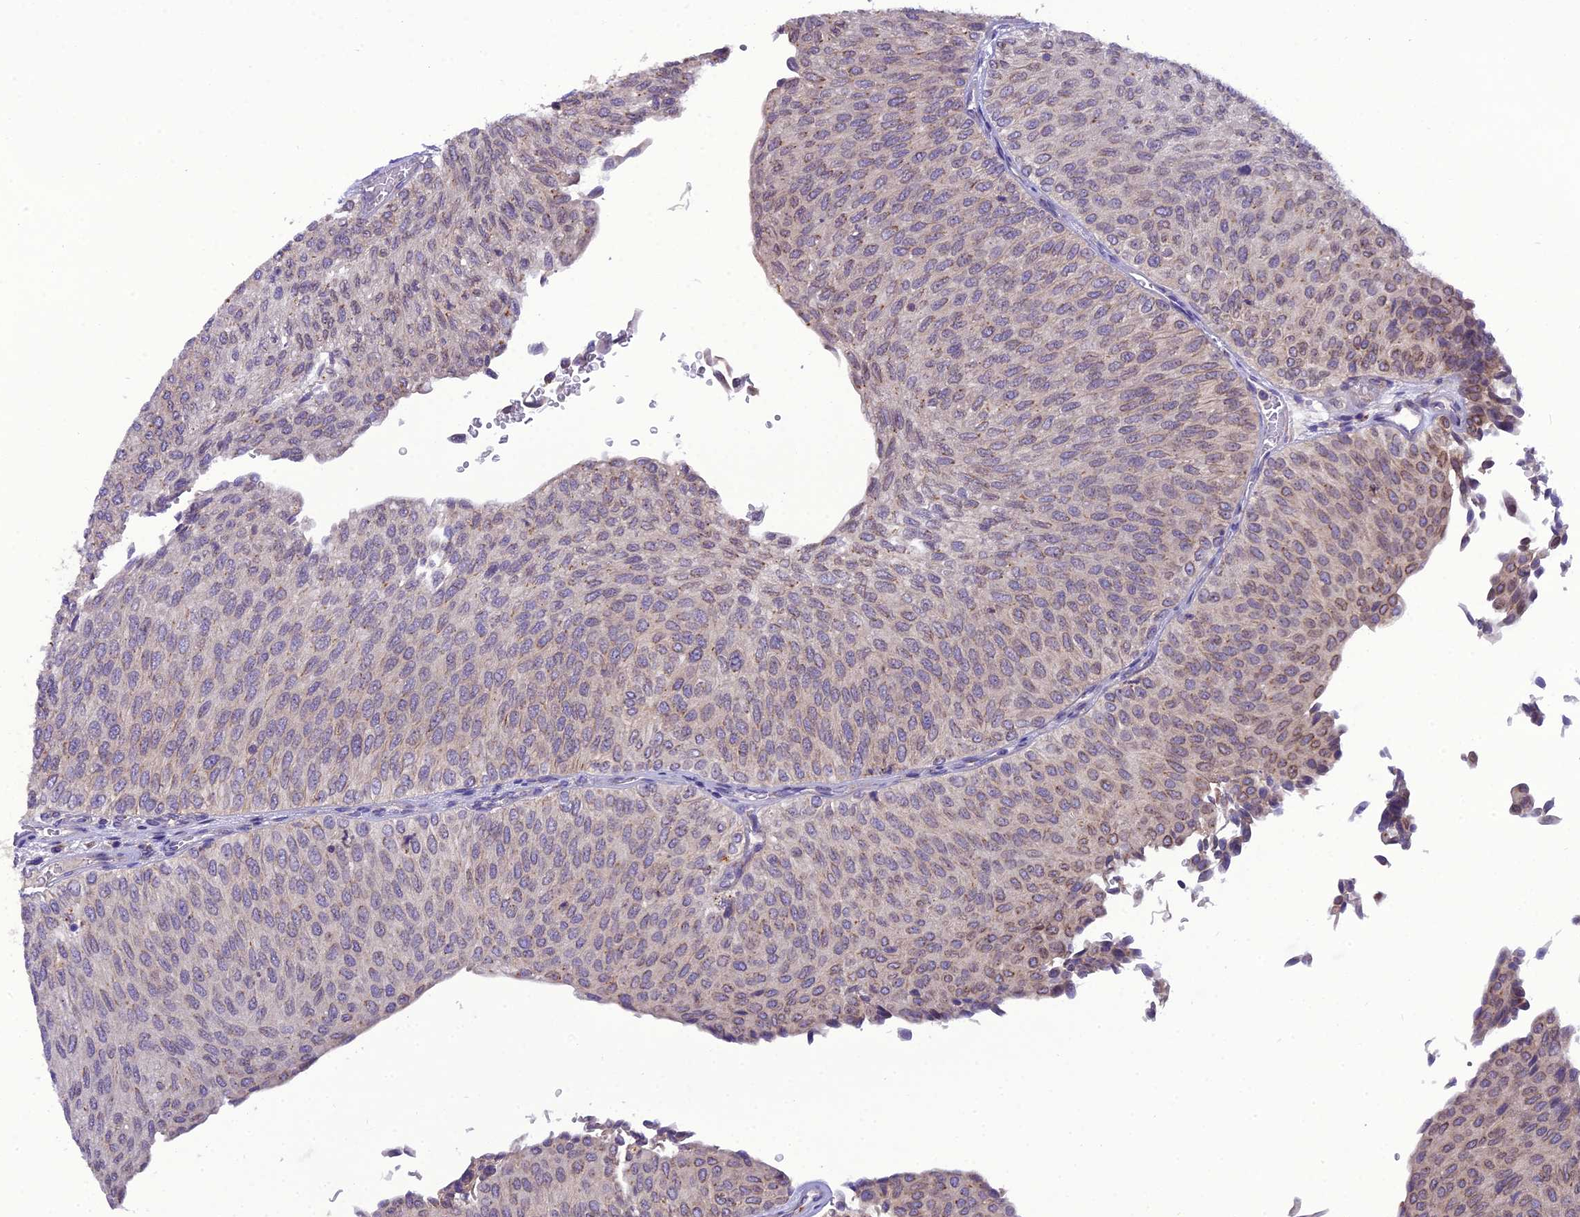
{"staining": {"intensity": "weak", "quantity": "25%-75%", "location": "cytoplasmic/membranous"}, "tissue": "urothelial cancer", "cell_type": "Tumor cells", "image_type": "cancer", "snomed": [{"axis": "morphology", "description": "Urothelial carcinoma, Low grade"}, {"axis": "topography", "description": "Urinary bladder"}], "caption": "A photomicrograph showing weak cytoplasmic/membranous expression in approximately 25%-75% of tumor cells in urothelial cancer, as visualized by brown immunohistochemical staining.", "gene": "GOLPH3", "patient": {"sex": "male", "age": 78}}